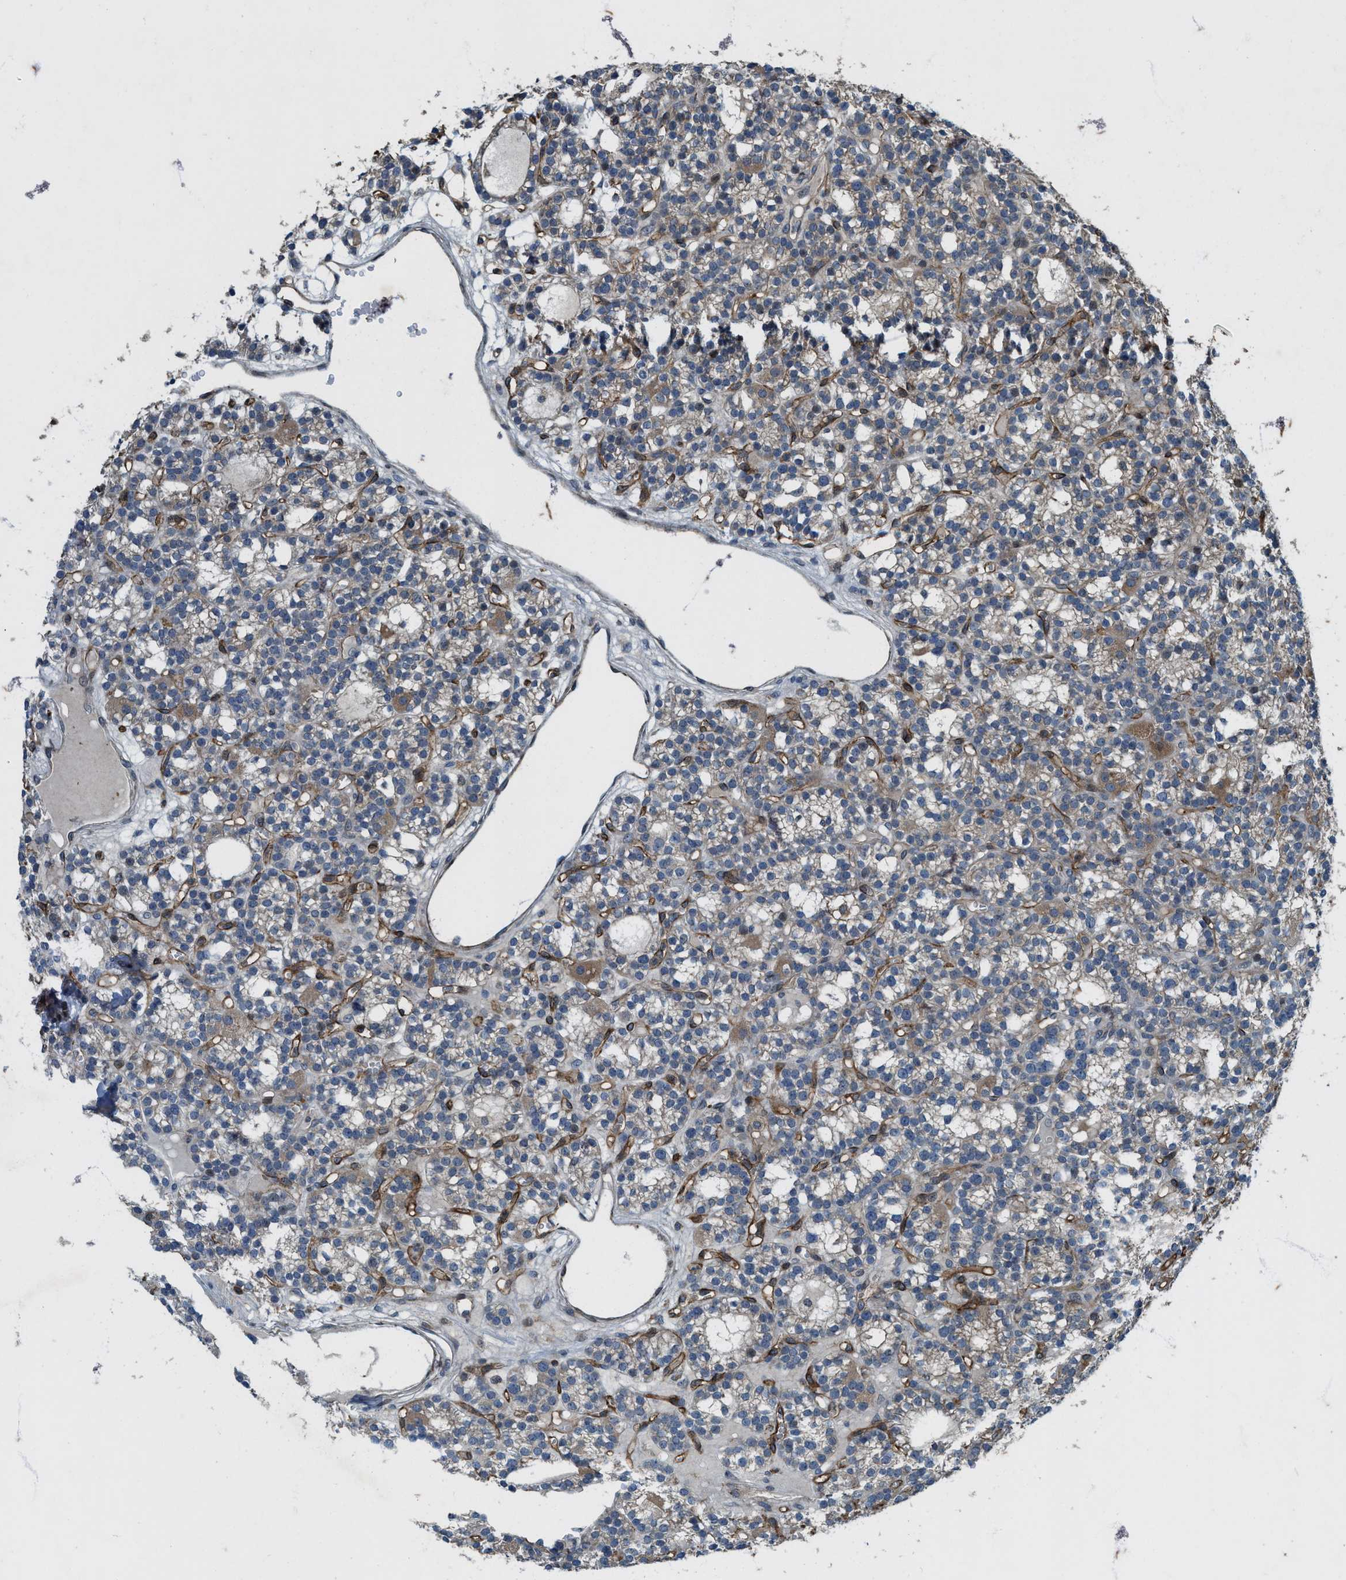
{"staining": {"intensity": "moderate", "quantity": "<25%", "location": "cytoplasmic/membranous"}, "tissue": "parathyroid gland", "cell_type": "Glandular cells", "image_type": "normal", "snomed": [{"axis": "morphology", "description": "Normal tissue, NOS"}, {"axis": "morphology", "description": "Adenoma, NOS"}, {"axis": "topography", "description": "Parathyroid gland"}], "caption": "This is a histology image of immunohistochemistry (IHC) staining of normal parathyroid gland, which shows moderate expression in the cytoplasmic/membranous of glandular cells.", "gene": "LRRC72", "patient": {"sex": "female", "age": 58}}